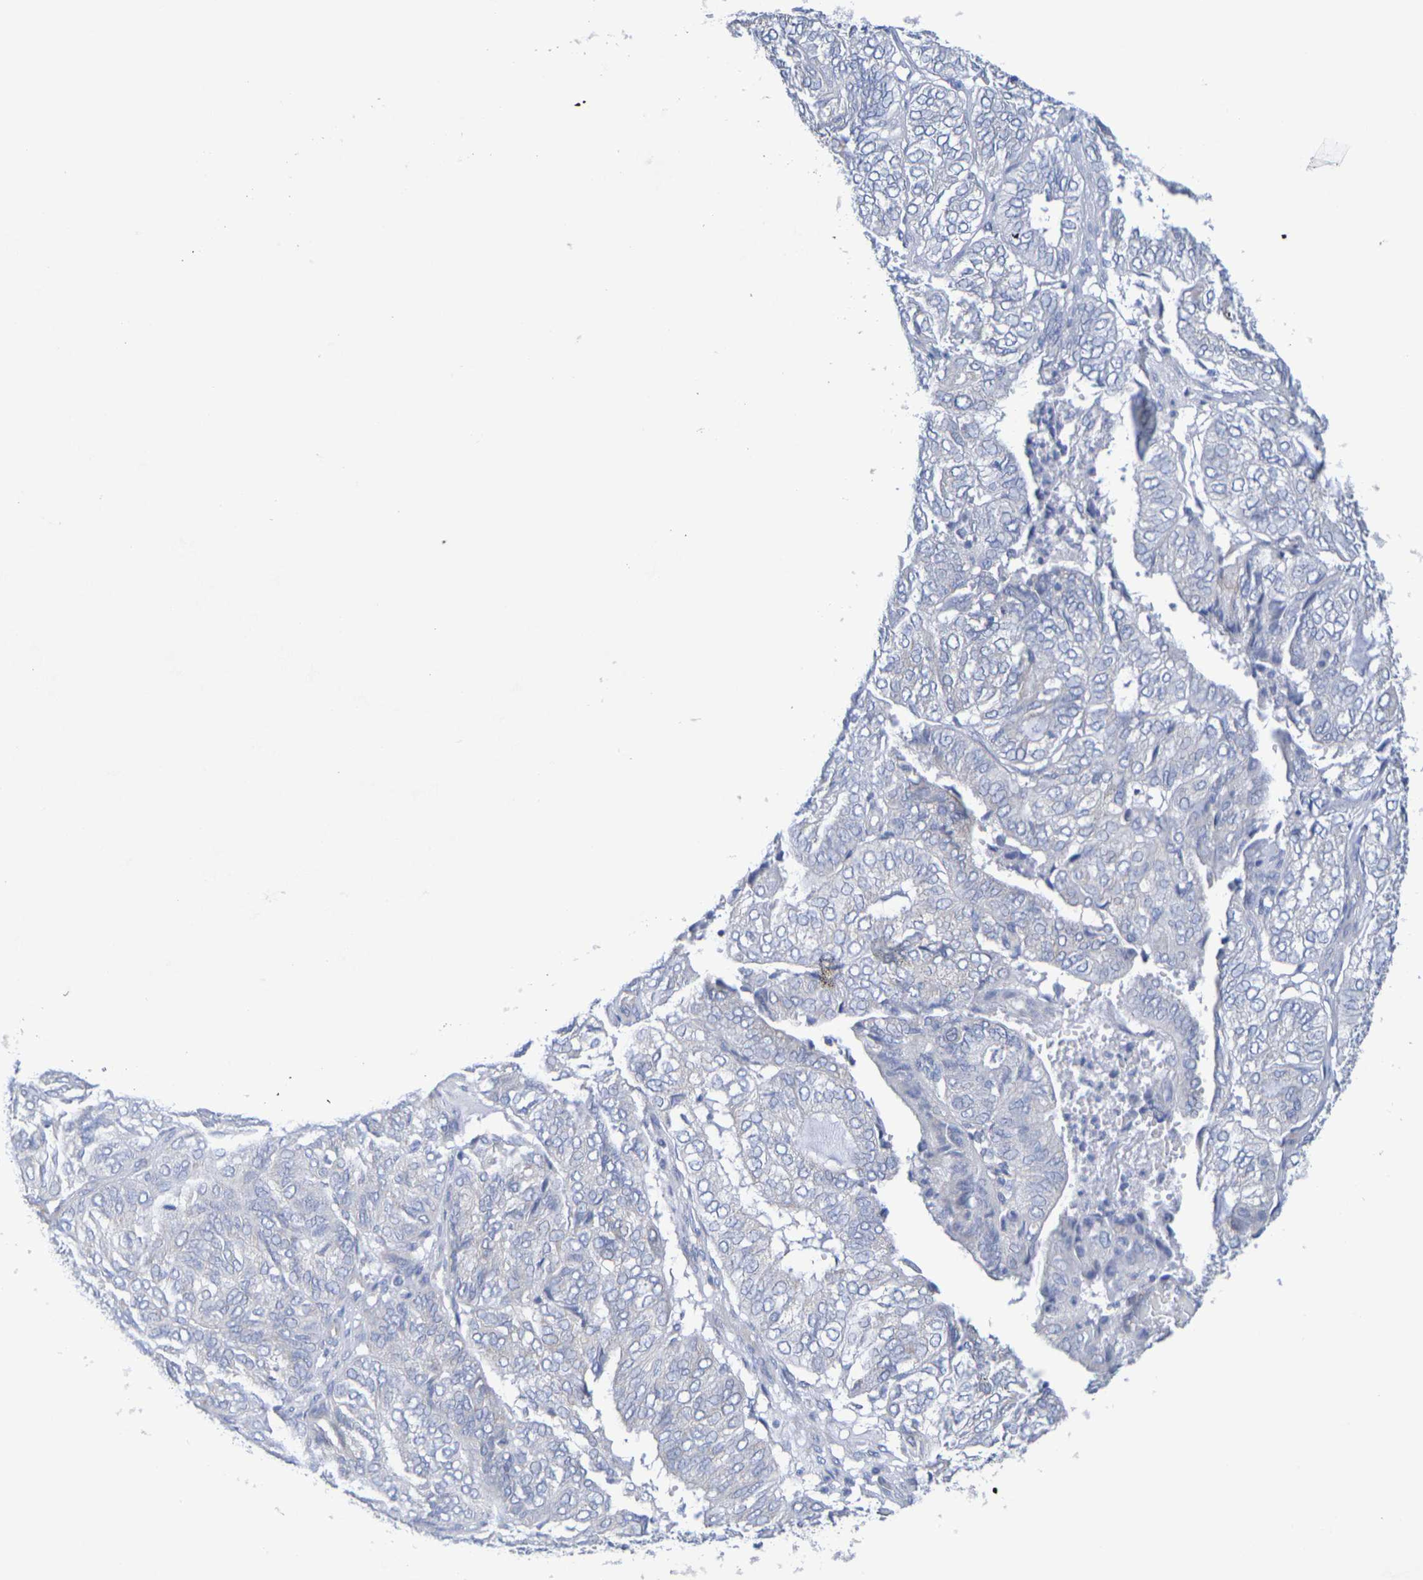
{"staining": {"intensity": "negative", "quantity": "none", "location": "none"}, "tissue": "endometrial cancer", "cell_type": "Tumor cells", "image_type": "cancer", "snomed": [{"axis": "morphology", "description": "Adenocarcinoma, NOS"}, {"axis": "topography", "description": "Uterus"}], "caption": "High magnification brightfield microscopy of adenocarcinoma (endometrial) stained with DAB (3,3'-diaminobenzidine) (brown) and counterstained with hematoxylin (blue): tumor cells show no significant positivity. Nuclei are stained in blue.", "gene": "TMCC3", "patient": {"sex": "female", "age": 60}}